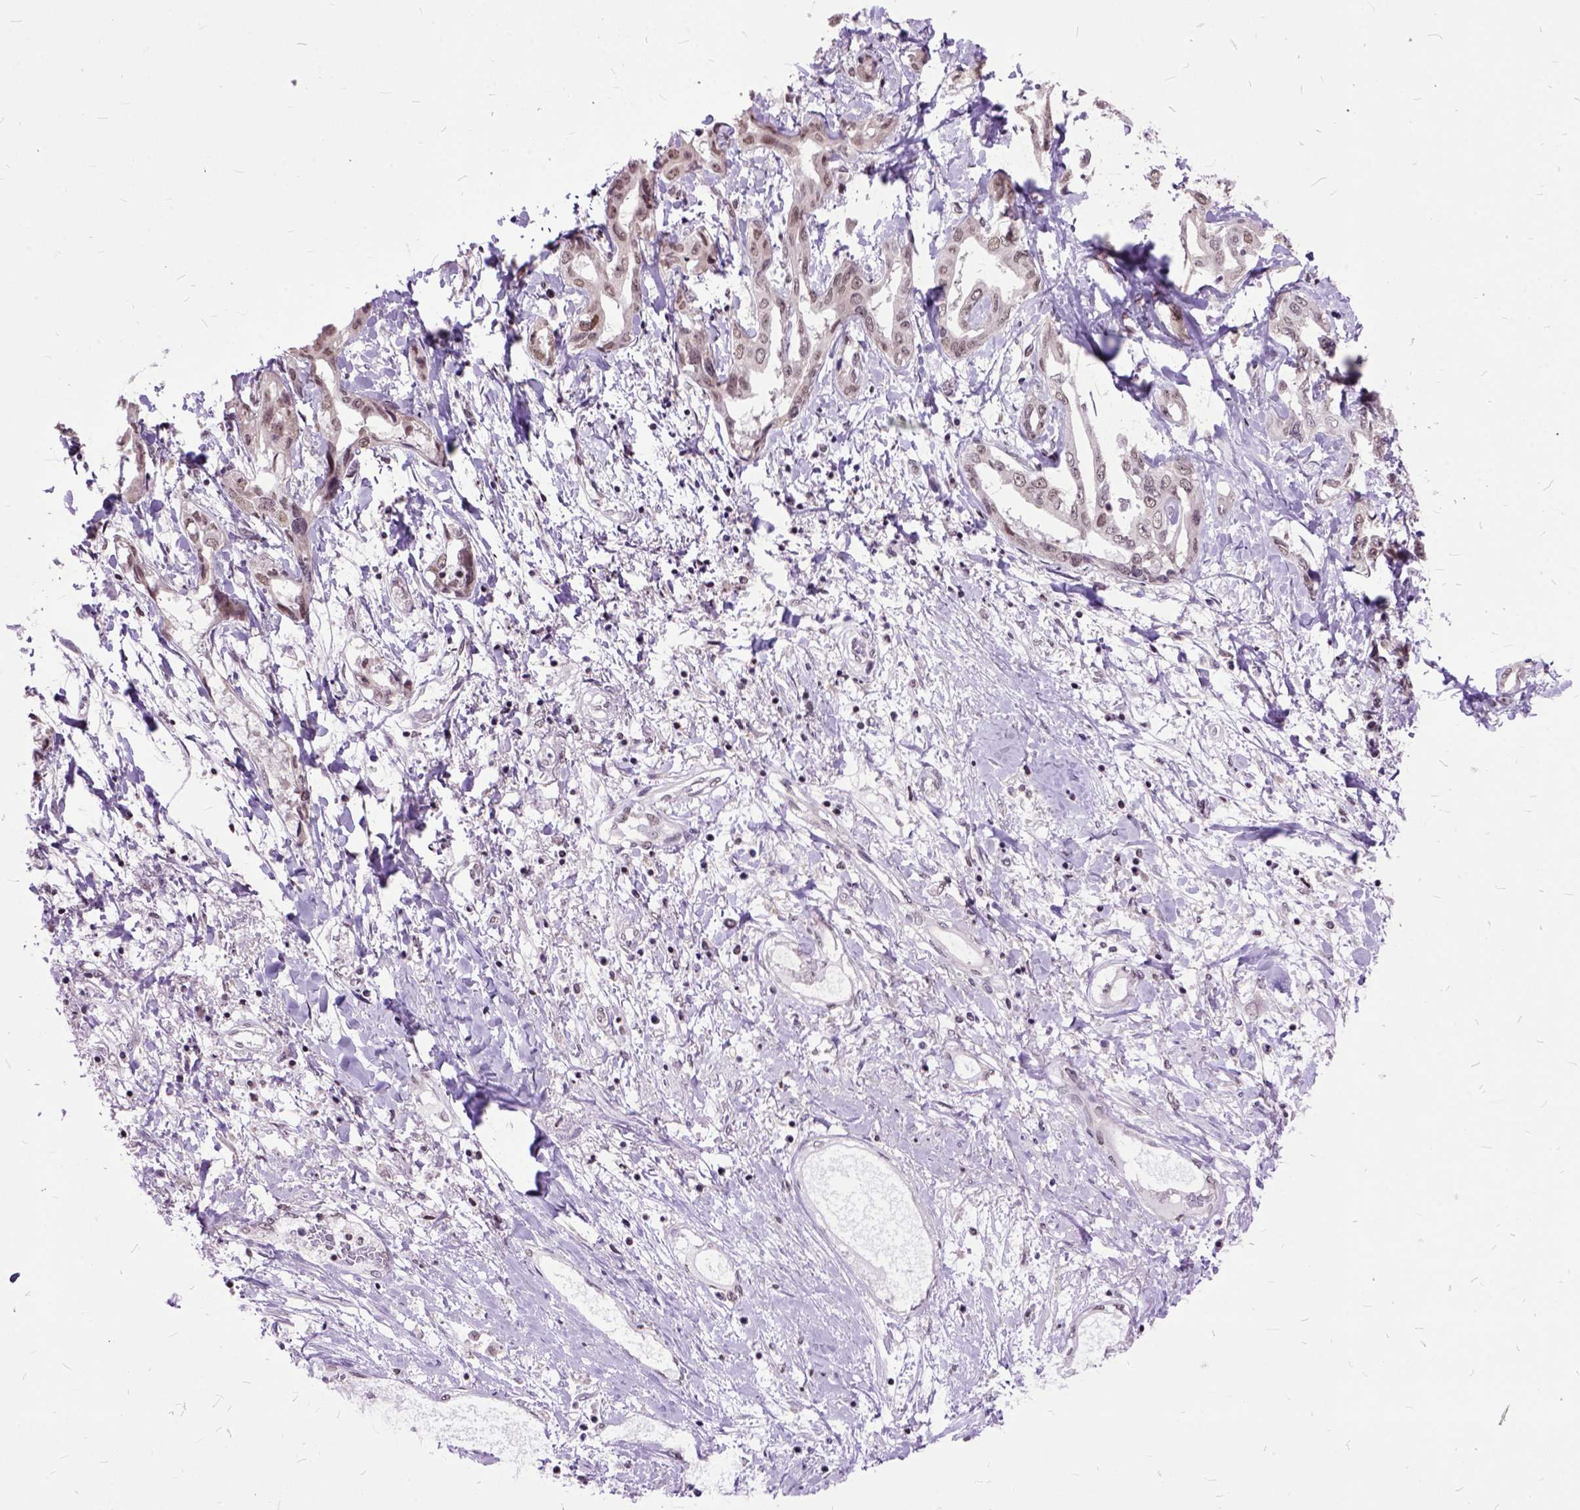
{"staining": {"intensity": "weak", "quantity": ">75%", "location": "nuclear"}, "tissue": "liver cancer", "cell_type": "Tumor cells", "image_type": "cancer", "snomed": [{"axis": "morphology", "description": "Cholangiocarcinoma"}, {"axis": "topography", "description": "Liver"}], "caption": "High-power microscopy captured an immunohistochemistry image of liver cancer, revealing weak nuclear staining in about >75% of tumor cells. (DAB (3,3'-diaminobenzidine) IHC with brightfield microscopy, high magnification).", "gene": "ORC5", "patient": {"sex": "male", "age": 59}}